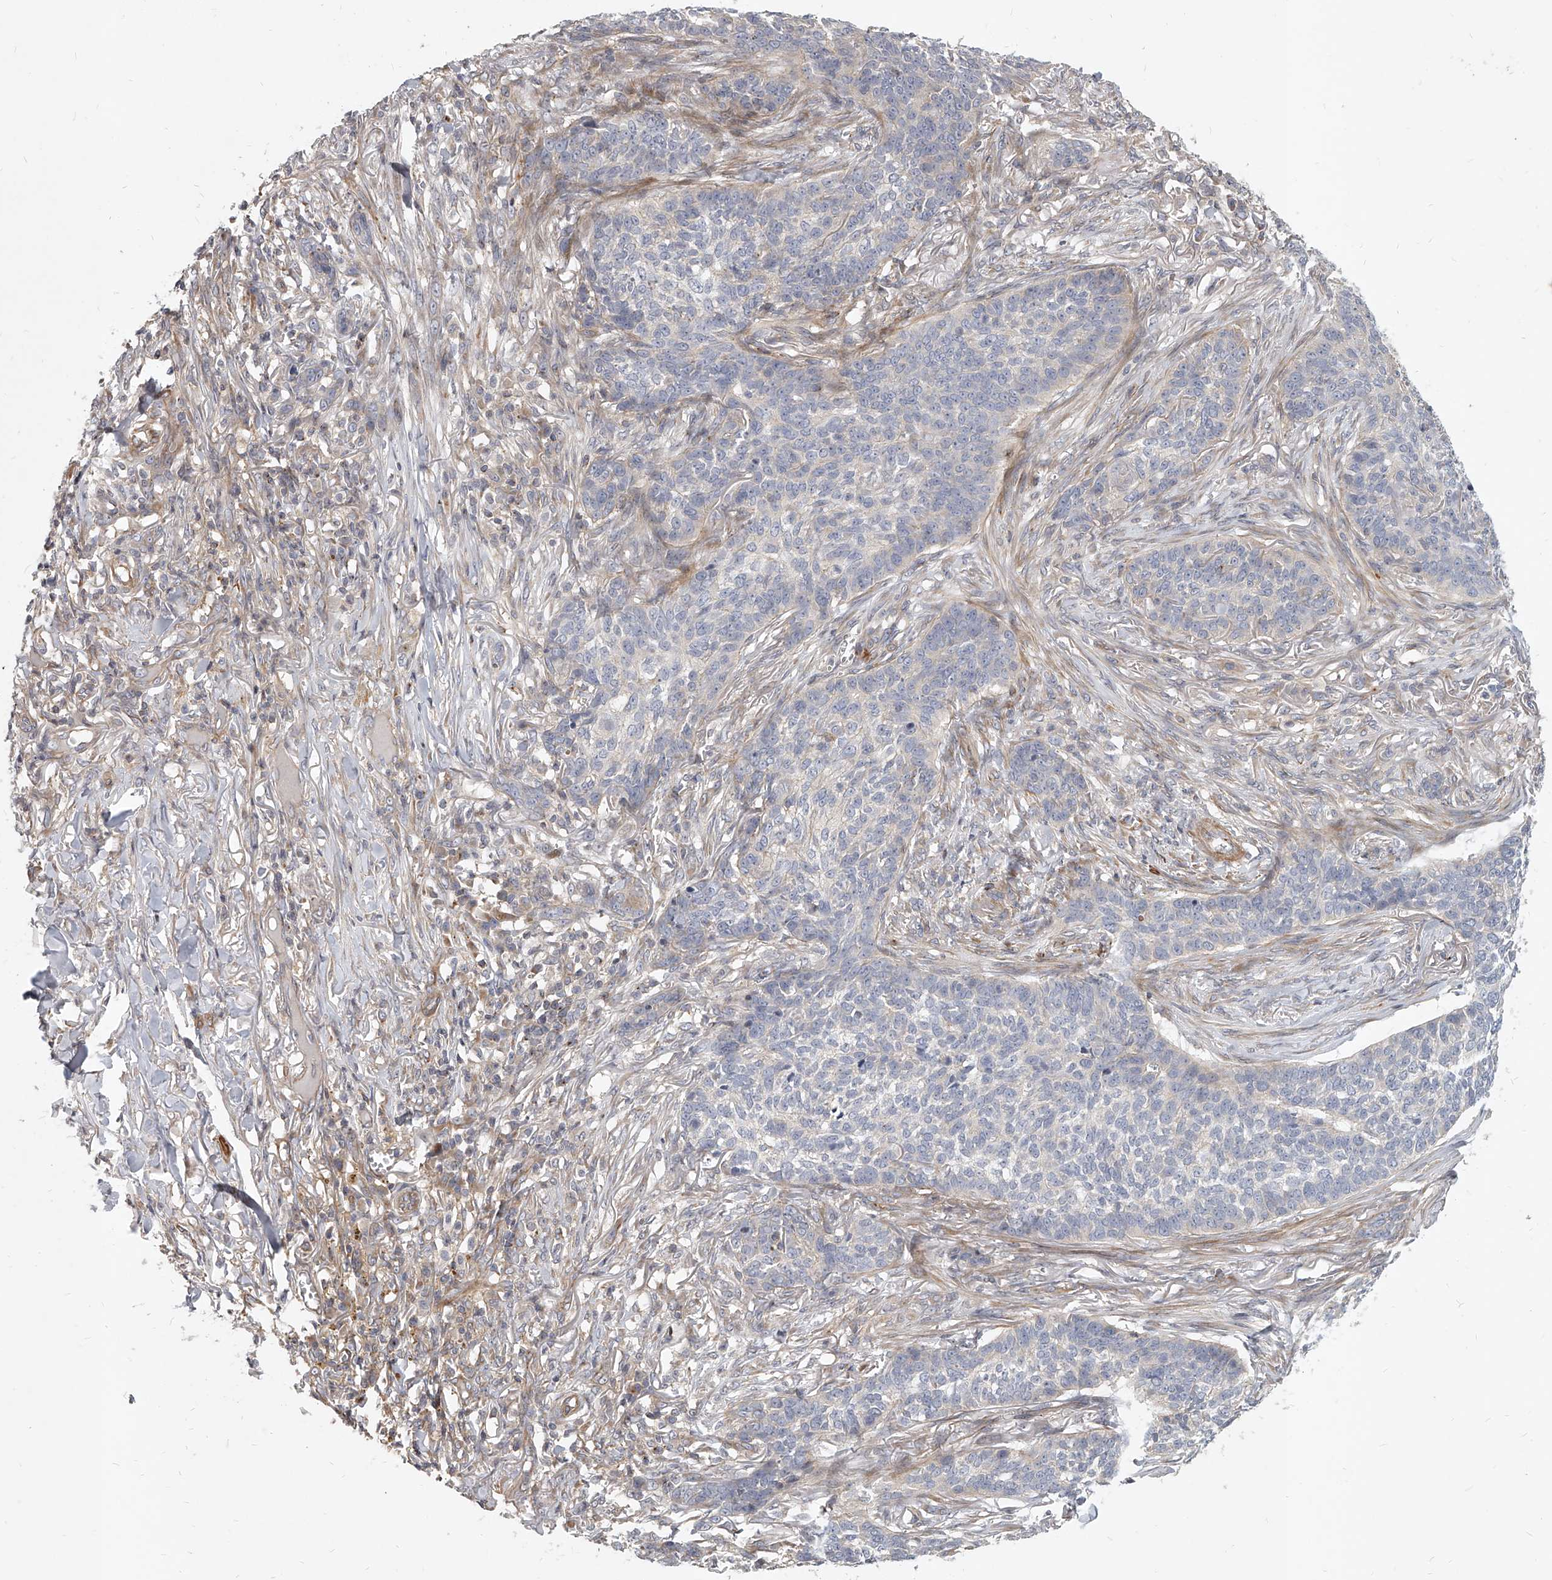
{"staining": {"intensity": "negative", "quantity": "none", "location": "none"}, "tissue": "skin cancer", "cell_type": "Tumor cells", "image_type": "cancer", "snomed": [{"axis": "morphology", "description": "Basal cell carcinoma"}, {"axis": "topography", "description": "Skin"}], "caption": "This image is of skin basal cell carcinoma stained with immunohistochemistry to label a protein in brown with the nuclei are counter-stained blue. There is no expression in tumor cells. (DAB (3,3'-diaminobenzidine) IHC, high magnification).", "gene": "SLC37A1", "patient": {"sex": "male", "age": 85}}